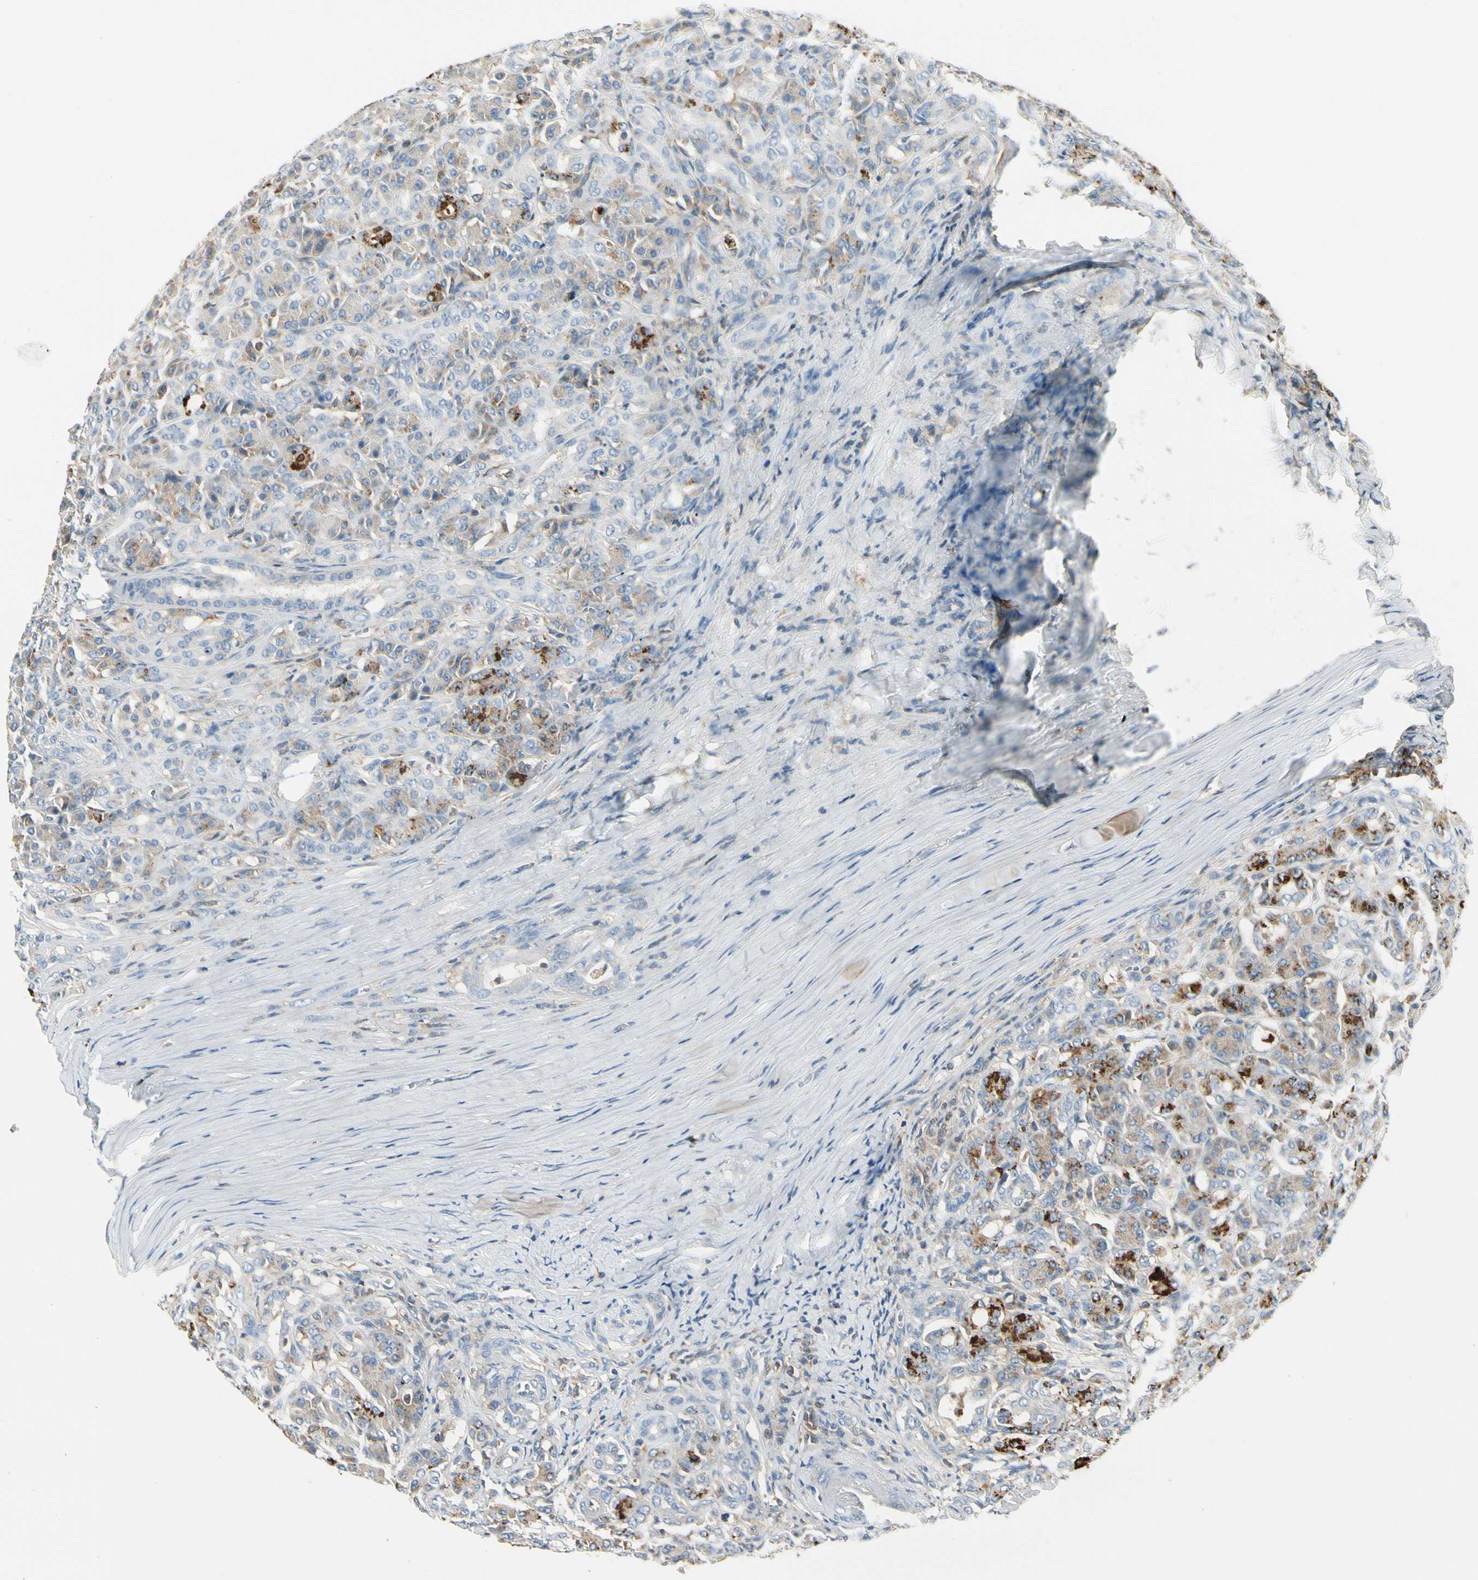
{"staining": {"intensity": "strong", "quantity": "25%-75%", "location": "cytoplasmic/membranous"}, "tissue": "pancreas", "cell_type": "Exocrine glandular cells", "image_type": "normal", "snomed": [{"axis": "morphology", "description": "Normal tissue, NOS"}, {"axis": "topography", "description": "Lymph node"}, {"axis": "topography", "description": "Pancreas"}], "caption": "Exocrine glandular cells reveal strong cytoplasmic/membranous expression in about 25%-75% of cells in benign pancreas. (Stains: DAB in brown, nuclei in blue, Microscopy: brightfield microscopy at high magnification).", "gene": "CAPZA2", "patient": {"sex": "male", "age": 59}}